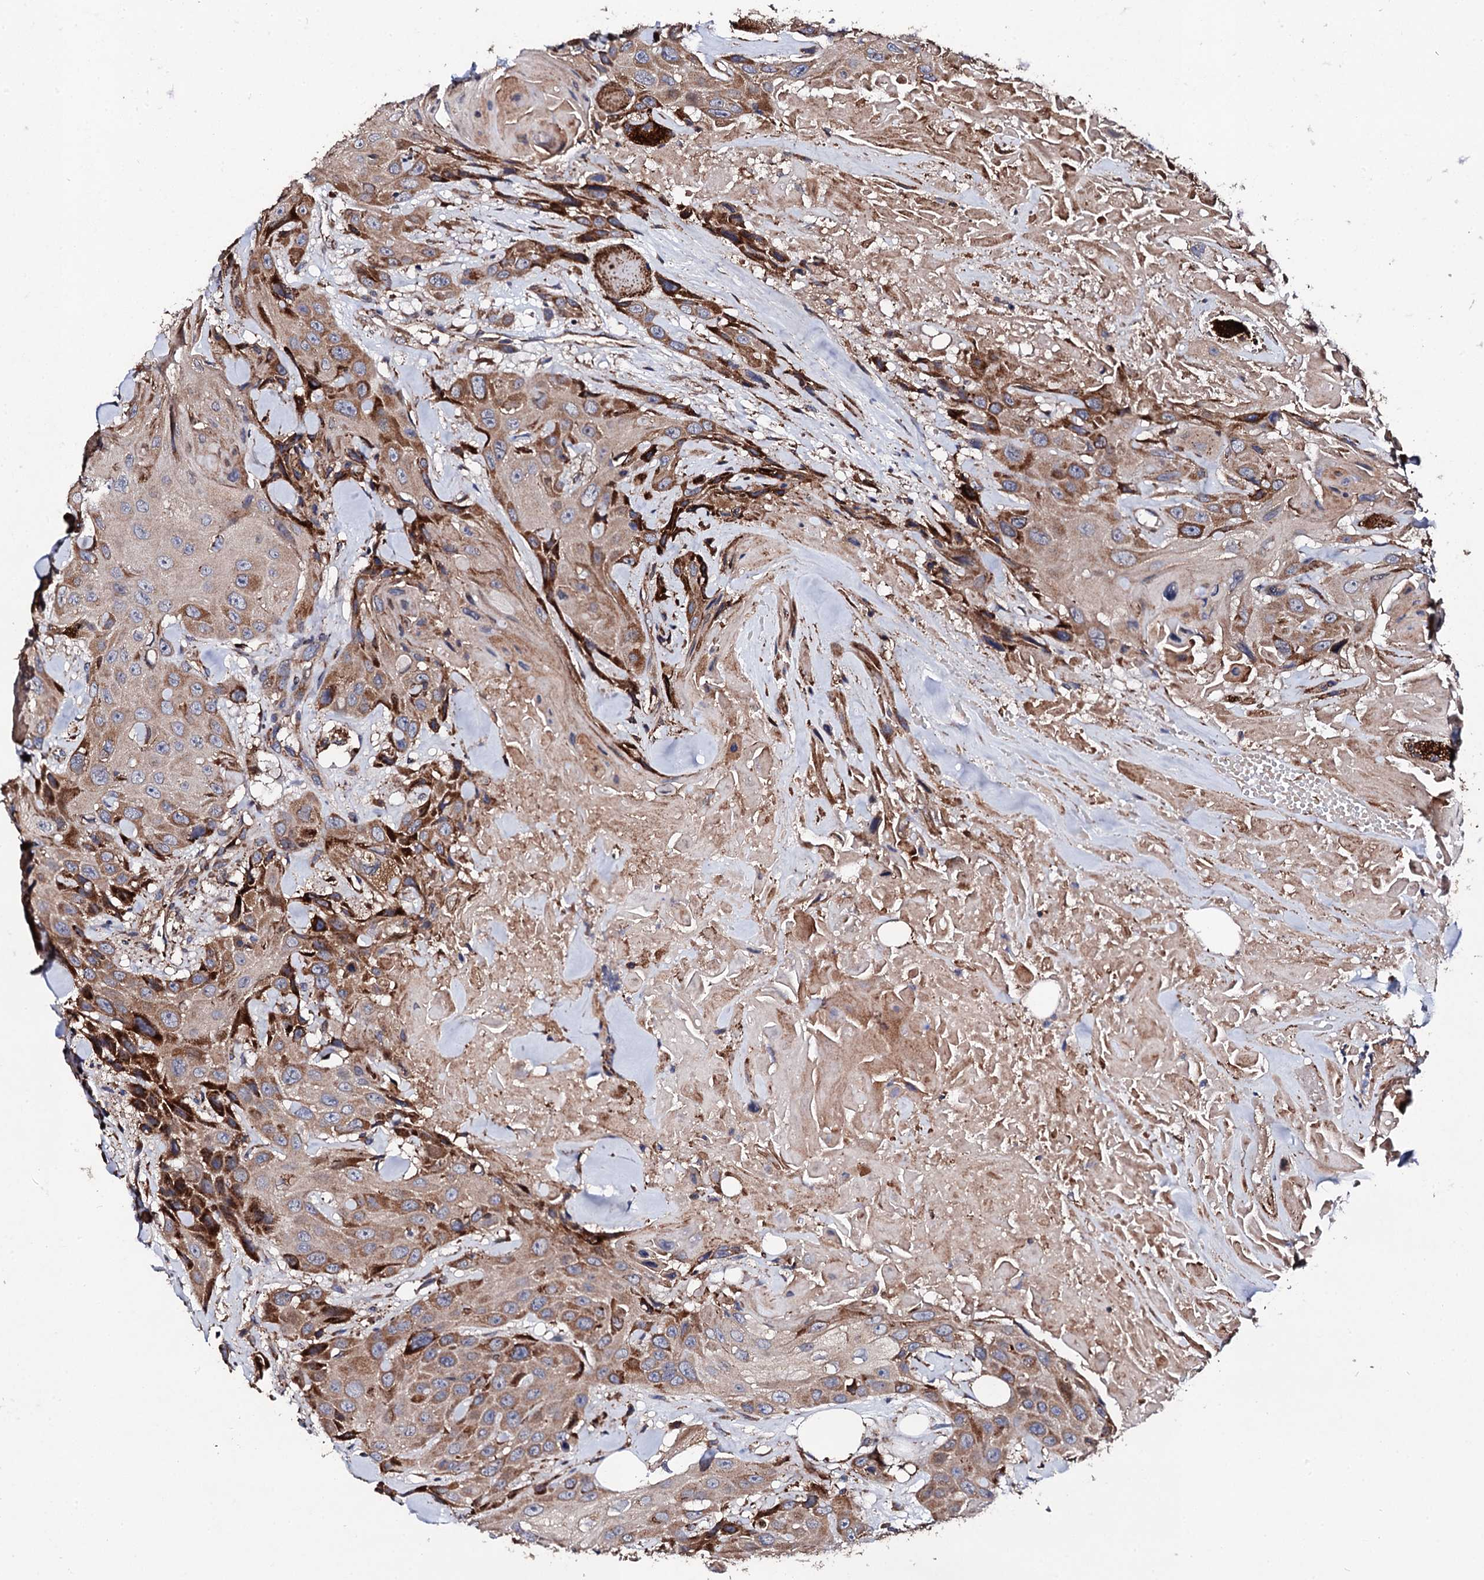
{"staining": {"intensity": "moderate", "quantity": ">75%", "location": "cytoplasmic/membranous"}, "tissue": "head and neck cancer", "cell_type": "Tumor cells", "image_type": "cancer", "snomed": [{"axis": "morphology", "description": "Squamous cell carcinoma, NOS"}, {"axis": "topography", "description": "Head-Neck"}], "caption": "Immunohistochemistry (IHC) of human squamous cell carcinoma (head and neck) exhibits medium levels of moderate cytoplasmic/membranous expression in about >75% of tumor cells. The protein of interest is shown in brown color, while the nuclei are stained blue.", "gene": "LIPT2", "patient": {"sex": "male", "age": 81}}